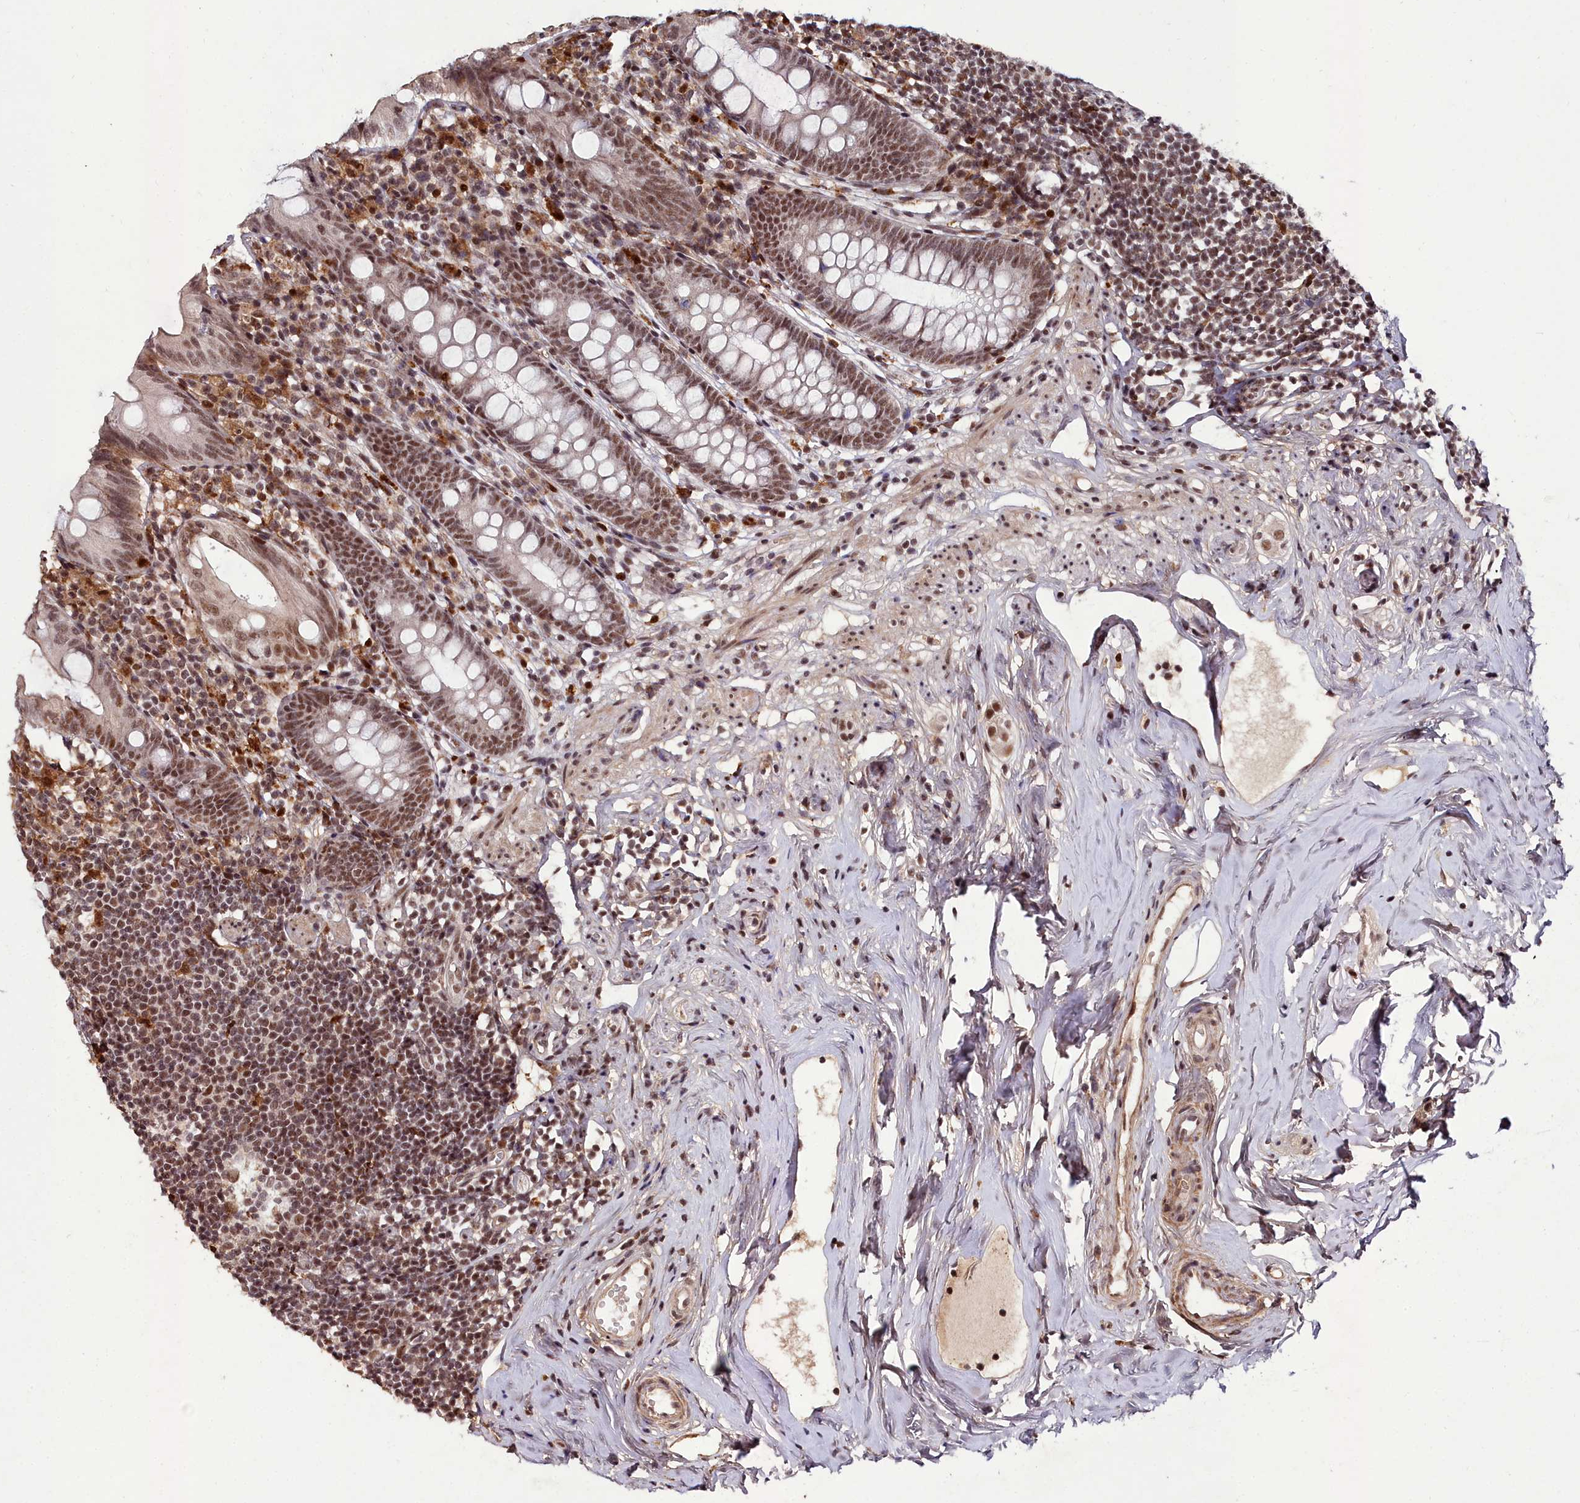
{"staining": {"intensity": "moderate", "quantity": ">75%", "location": "cytoplasmic/membranous,nuclear"}, "tissue": "appendix", "cell_type": "Glandular cells", "image_type": "normal", "snomed": [{"axis": "morphology", "description": "Normal tissue, NOS"}, {"axis": "topography", "description": "Appendix"}], "caption": "Immunohistochemical staining of unremarkable human appendix demonstrates medium levels of moderate cytoplasmic/membranous,nuclear staining in about >75% of glandular cells.", "gene": "CXXC1", "patient": {"sex": "female", "age": 51}}